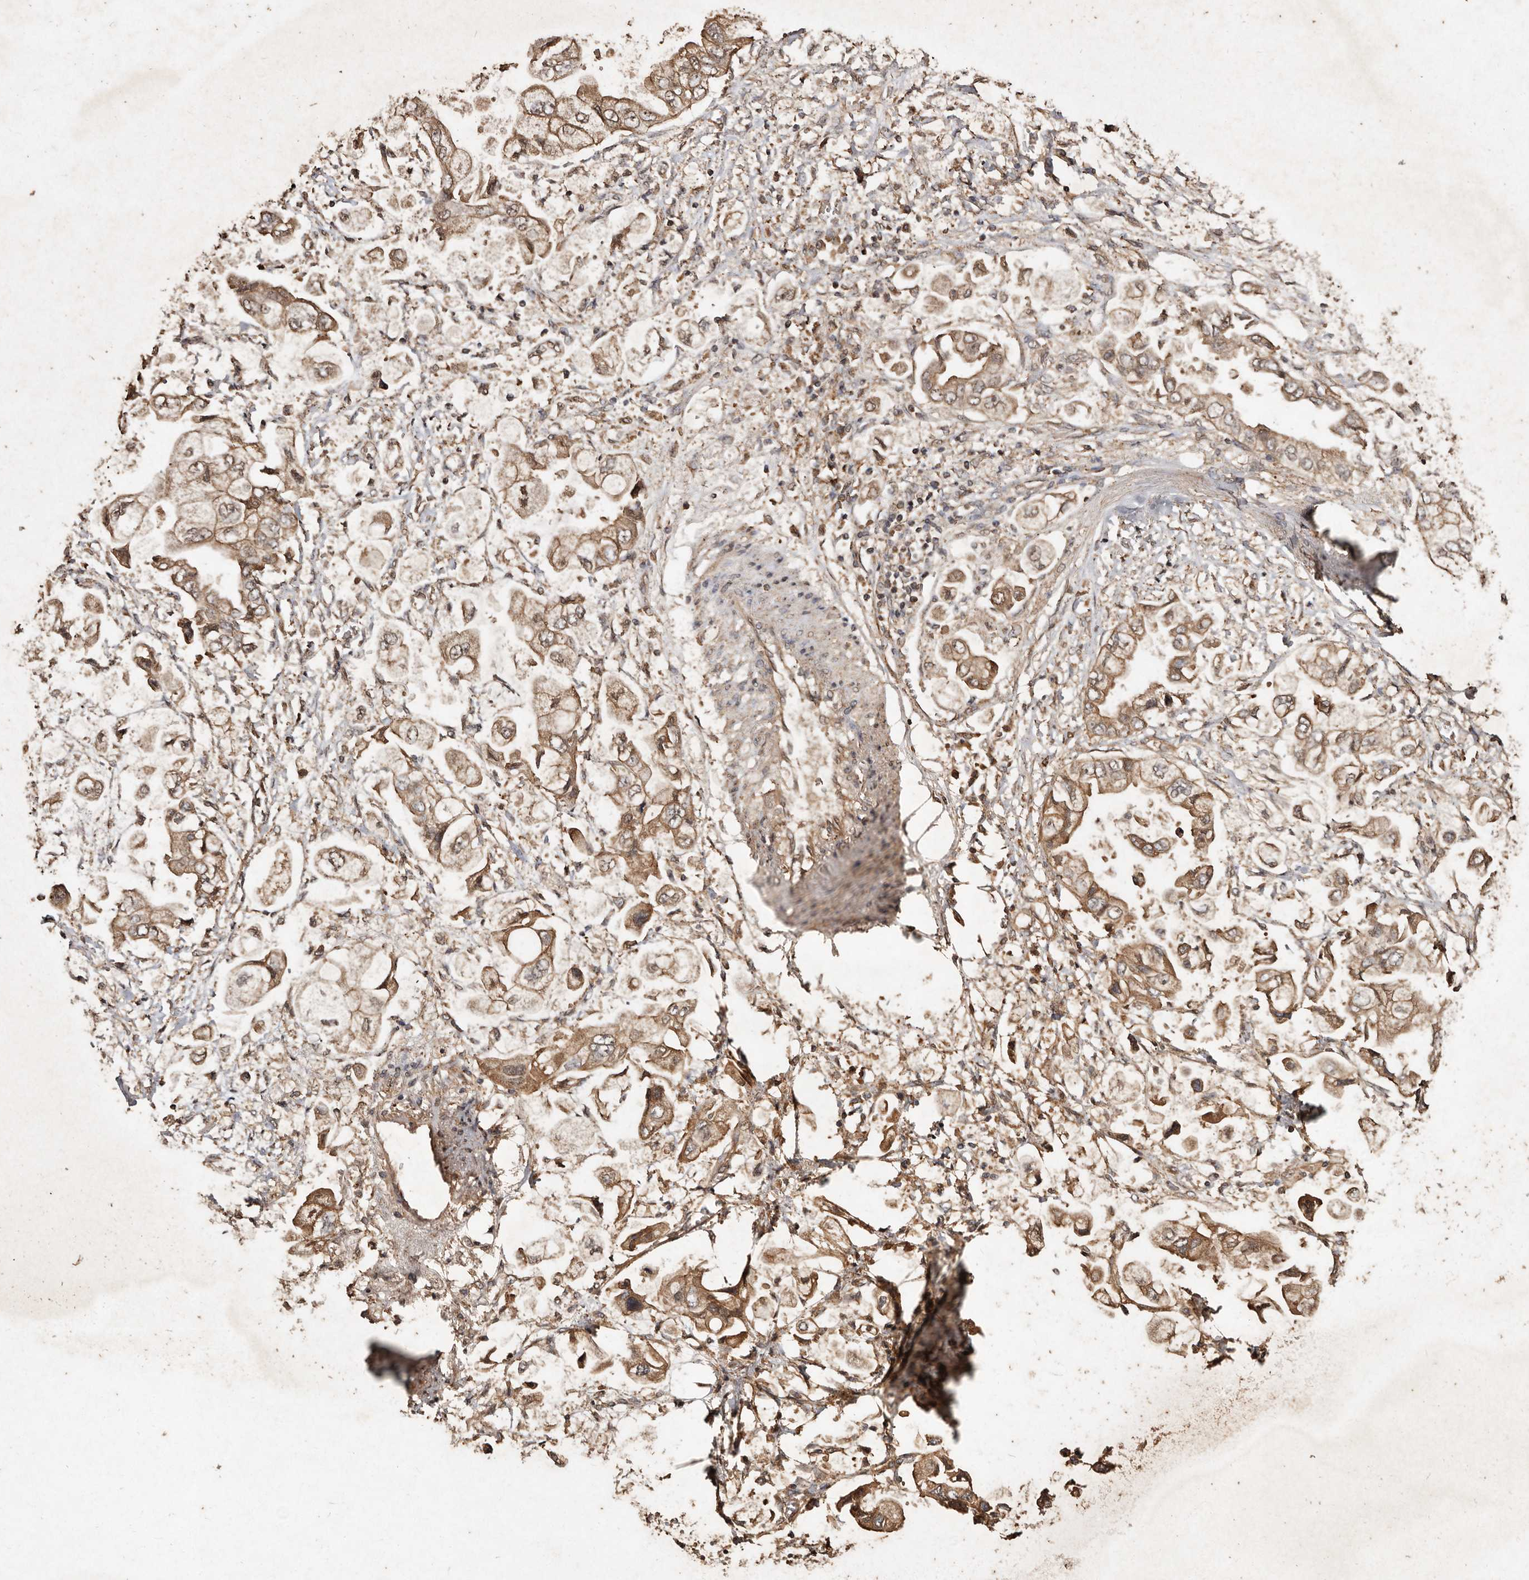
{"staining": {"intensity": "moderate", "quantity": ">75%", "location": "cytoplasmic/membranous"}, "tissue": "stomach cancer", "cell_type": "Tumor cells", "image_type": "cancer", "snomed": [{"axis": "morphology", "description": "Adenocarcinoma, NOS"}, {"axis": "topography", "description": "Stomach"}], "caption": "Immunohistochemistry of human stomach cancer (adenocarcinoma) demonstrates medium levels of moderate cytoplasmic/membranous staining in about >75% of tumor cells.", "gene": "FARS2", "patient": {"sex": "male", "age": 62}}